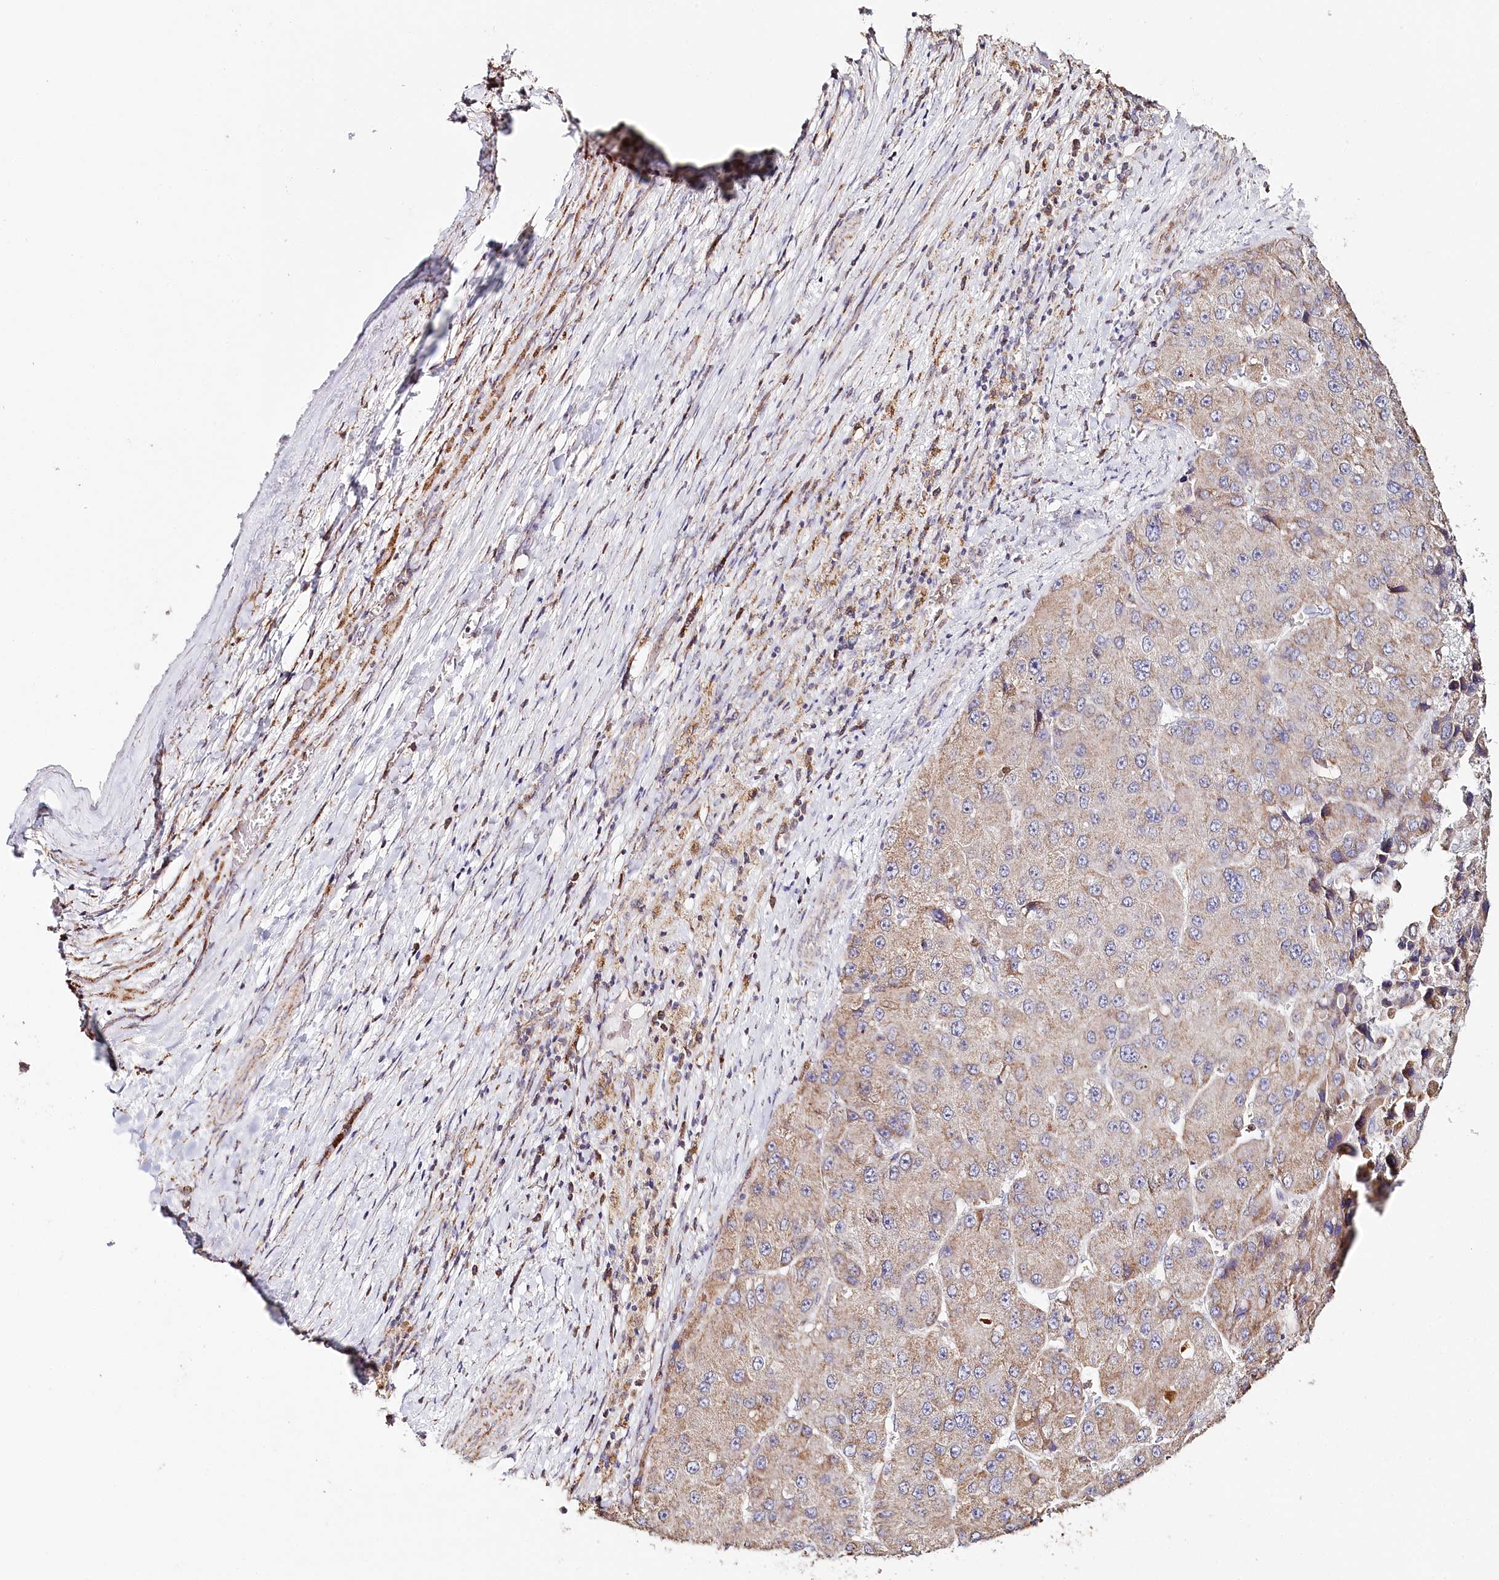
{"staining": {"intensity": "weak", "quantity": ">75%", "location": "cytoplasmic/membranous"}, "tissue": "liver cancer", "cell_type": "Tumor cells", "image_type": "cancer", "snomed": [{"axis": "morphology", "description": "Carcinoma, Hepatocellular, NOS"}, {"axis": "topography", "description": "Liver"}], "caption": "Liver cancer (hepatocellular carcinoma) stained for a protein (brown) shows weak cytoplasmic/membranous positive expression in about >75% of tumor cells.", "gene": "MMP25", "patient": {"sex": "female", "age": 73}}